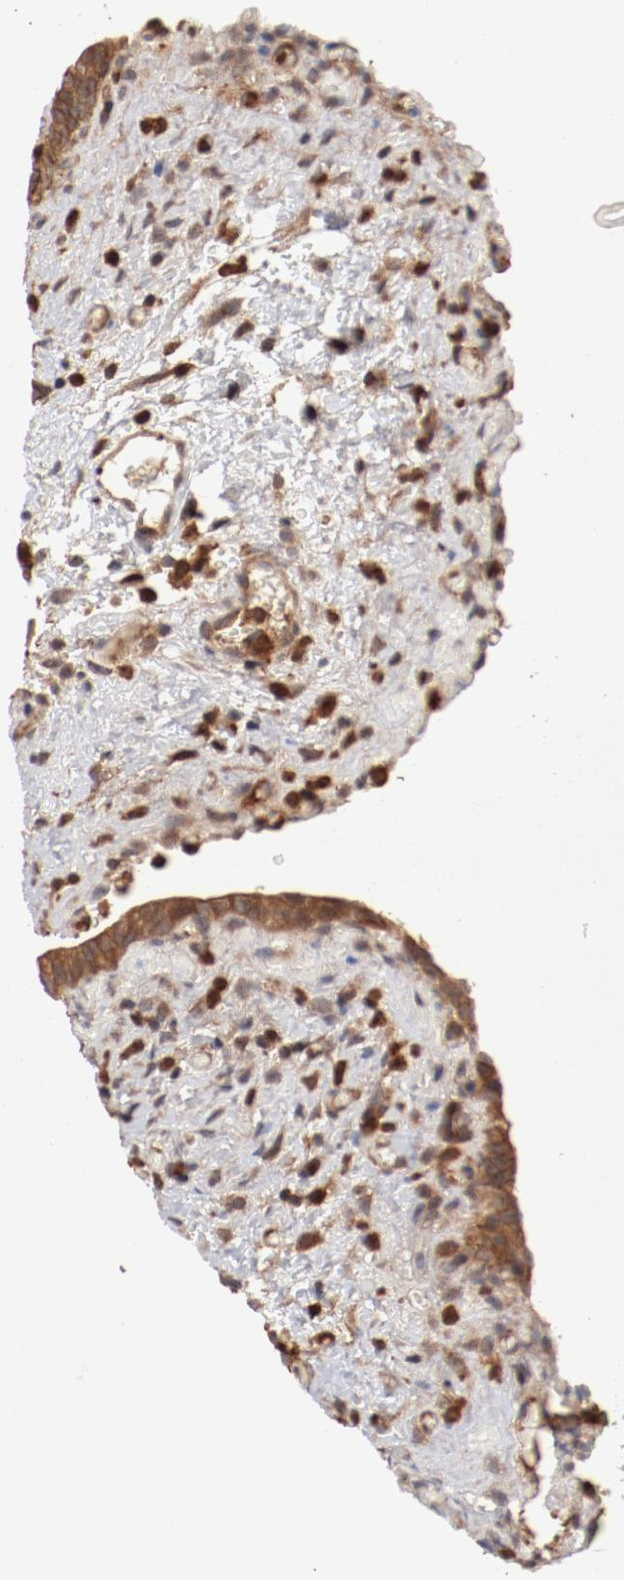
{"staining": {"intensity": "moderate", "quantity": ">75%", "location": "cytoplasmic/membranous"}, "tissue": "urinary bladder", "cell_type": "Urothelial cells", "image_type": "normal", "snomed": [{"axis": "morphology", "description": "Normal tissue, NOS"}, {"axis": "morphology", "description": "Dysplasia, NOS"}, {"axis": "topography", "description": "Urinary bladder"}], "caption": "Immunohistochemical staining of normal human urinary bladder exhibits medium levels of moderate cytoplasmic/membranous staining in approximately >75% of urothelial cells.", "gene": "GUF1", "patient": {"sex": "male", "age": 35}}